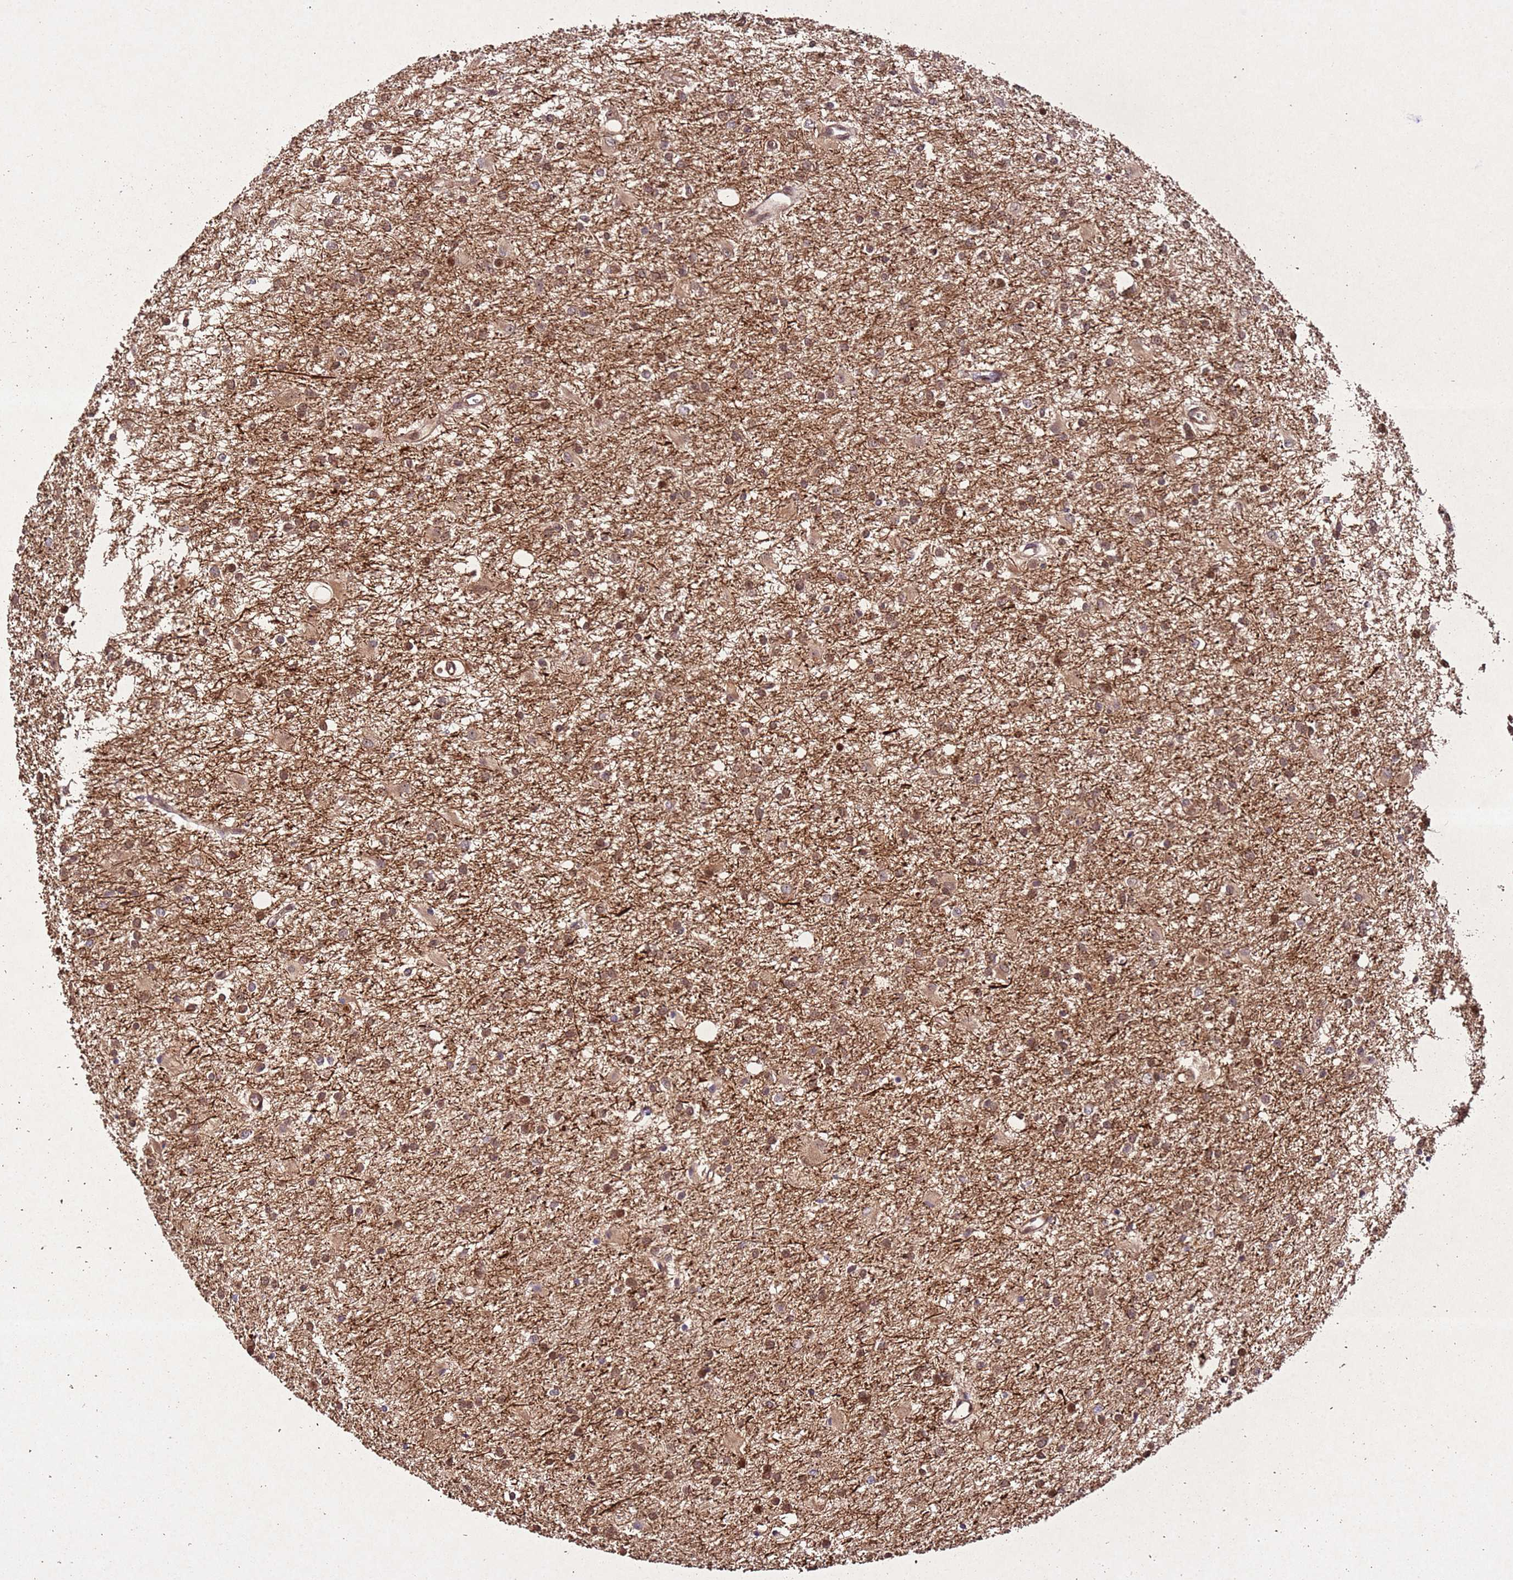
{"staining": {"intensity": "weak", "quantity": "25%-75%", "location": "cytoplasmic/membranous,nuclear"}, "tissue": "glioma", "cell_type": "Tumor cells", "image_type": "cancer", "snomed": [{"axis": "morphology", "description": "Glioma, malignant, High grade"}, {"axis": "topography", "description": "Brain"}], "caption": "Immunohistochemistry (DAB (3,3'-diaminobenzidine)) staining of human malignant high-grade glioma shows weak cytoplasmic/membranous and nuclear protein staining in about 25%-75% of tumor cells.", "gene": "PTMA", "patient": {"sex": "female", "age": 50}}